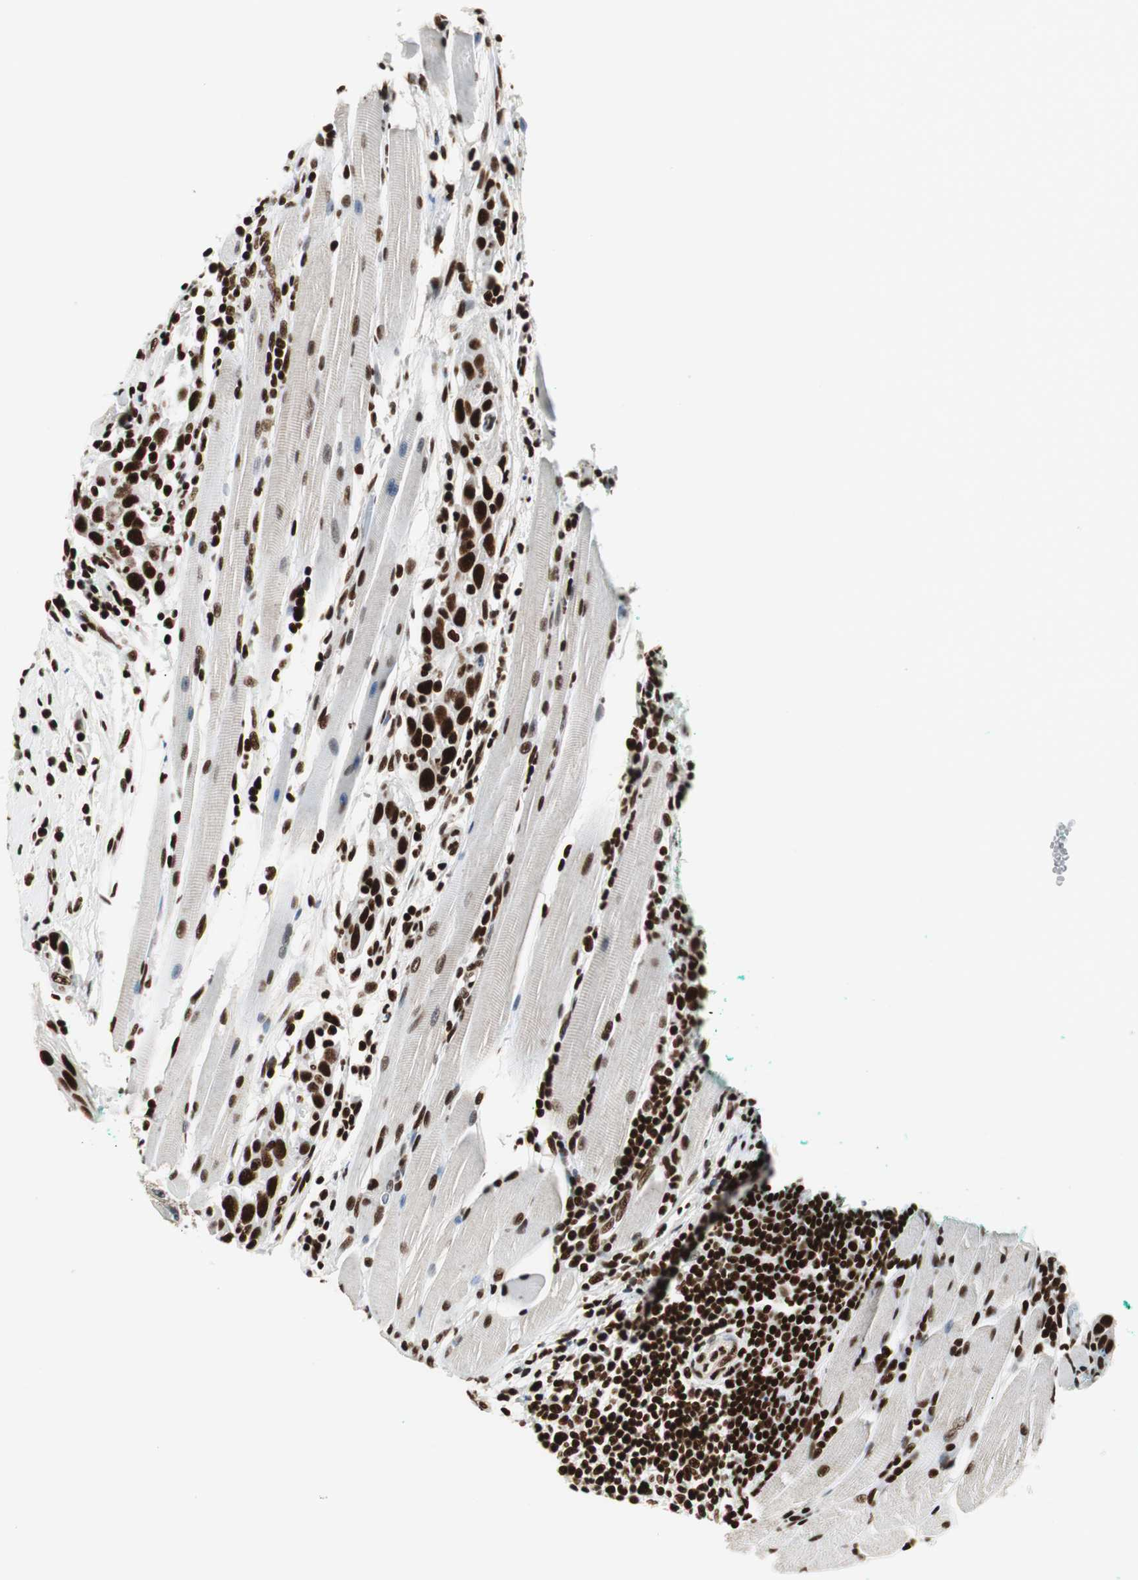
{"staining": {"intensity": "strong", "quantity": ">75%", "location": "nuclear"}, "tissue": "head and neck cancer", "cell_type": "Tumor cells", "image_type": "cancer", "snomed": [{"axis": "morphology", "description": "Normal tissue, NOS"}, {"axis": "morphology", "description": "Squamous cell carcinoma, NOS"}, {"axis": "topography", "description": "Oral tissue"}, {"axis": "topography", "description": "Head-Neck"}], "caption": "Immunohistochemistry (IHC) image of neoplastic tissue: human head and neck cancer (squamous cell carcinoma) stained using immunohistochemistry displays high levels of strong protein expression localized specifically in the nuclear of tumor cells, appearing as a nuclear brown color.", "gene": "MTA2", "patient": {"sex": "female", "age": 50}}